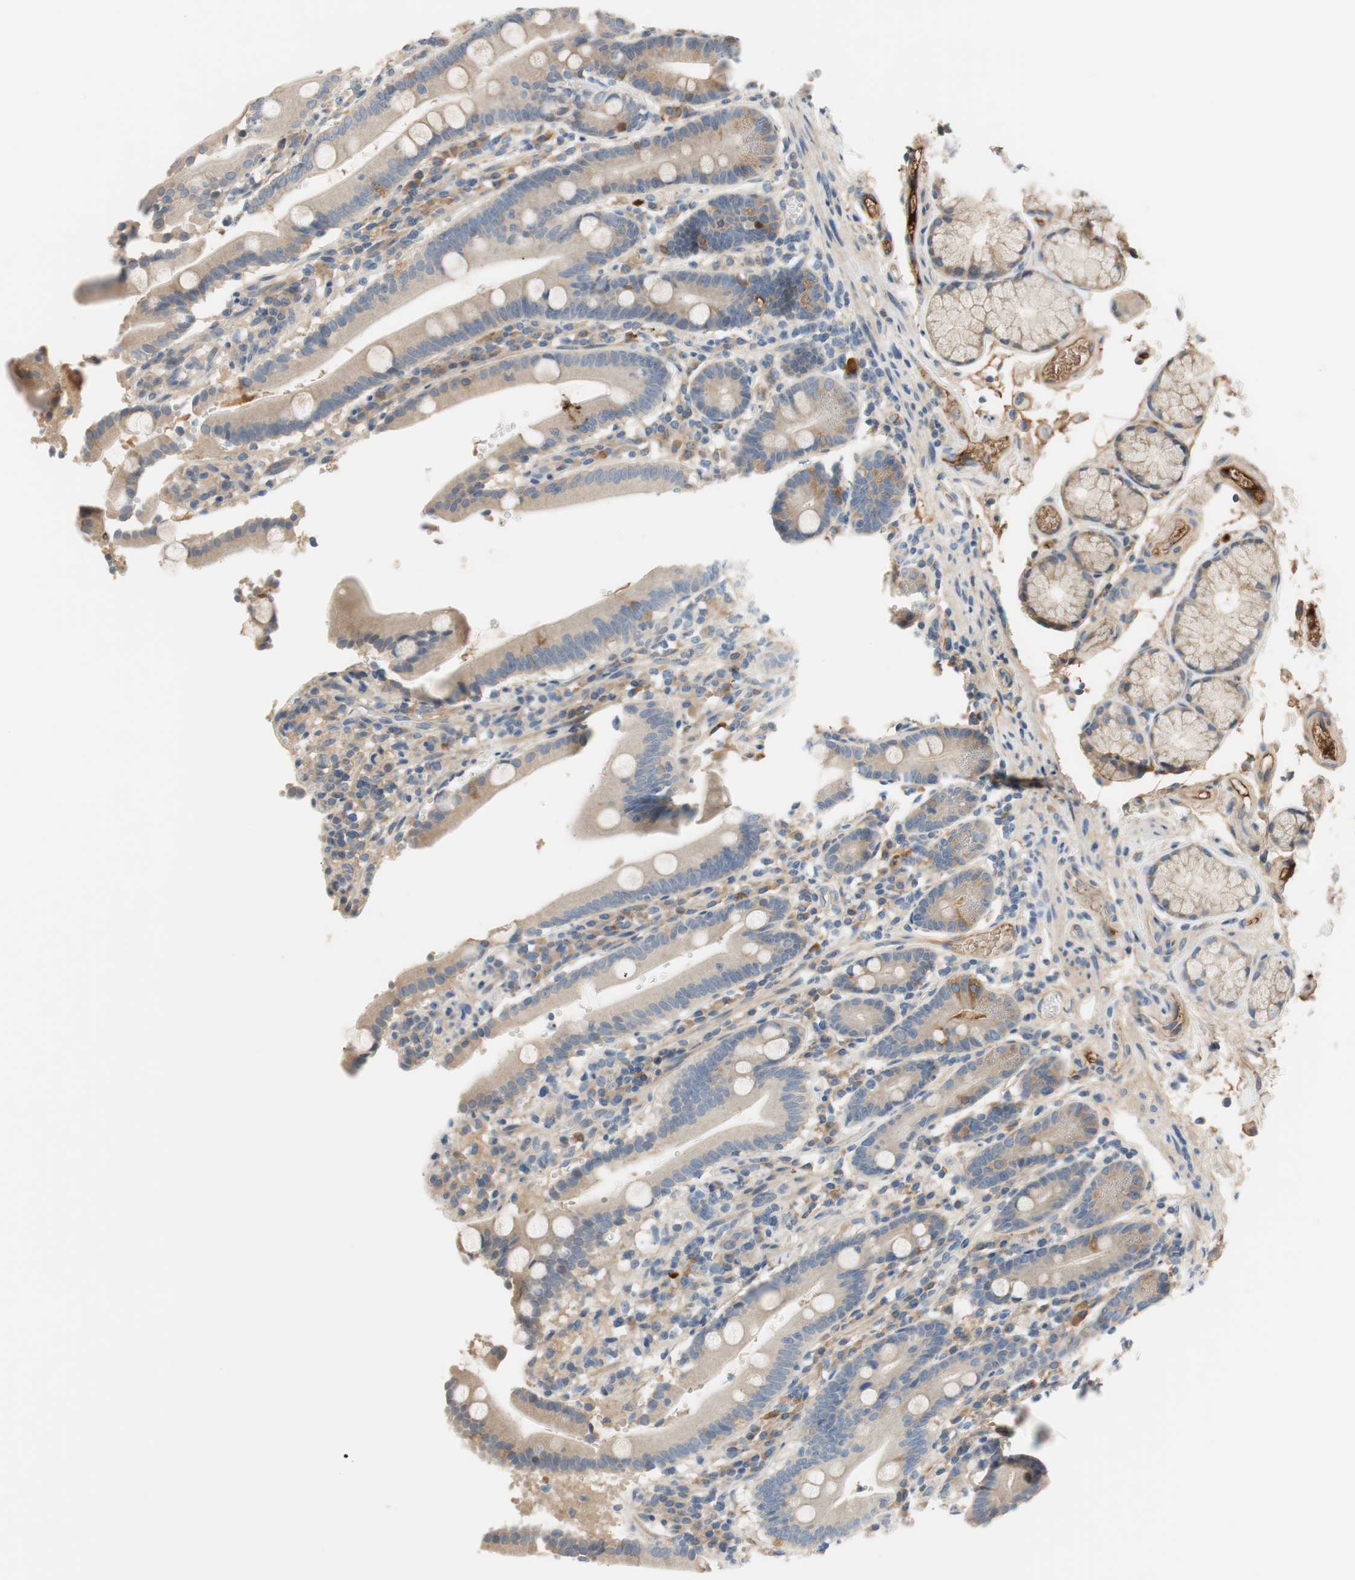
{"staining": {"intensity": "weak", "quantity": ">75%", "location": "cytoplasmic/membranous"}, "tissue": "duodenum", "cell_type": "Glandular cells", "image_type": "normal", "snomed": [{"axis": "morphology", "description": "Normal tissue, NOS"}, {"axis": "topography", "description": "Small intestine, NOS"}], "caption": "Immunohistochemistry photomicrograph of normal human duodenum stained for a protein (brown), which displays low levels of weak cytoplasmic/membranous positivity in approximately >75% of glandular cells.", "gene": "C4A", "patient": {"sex": "female", "age": 71}}